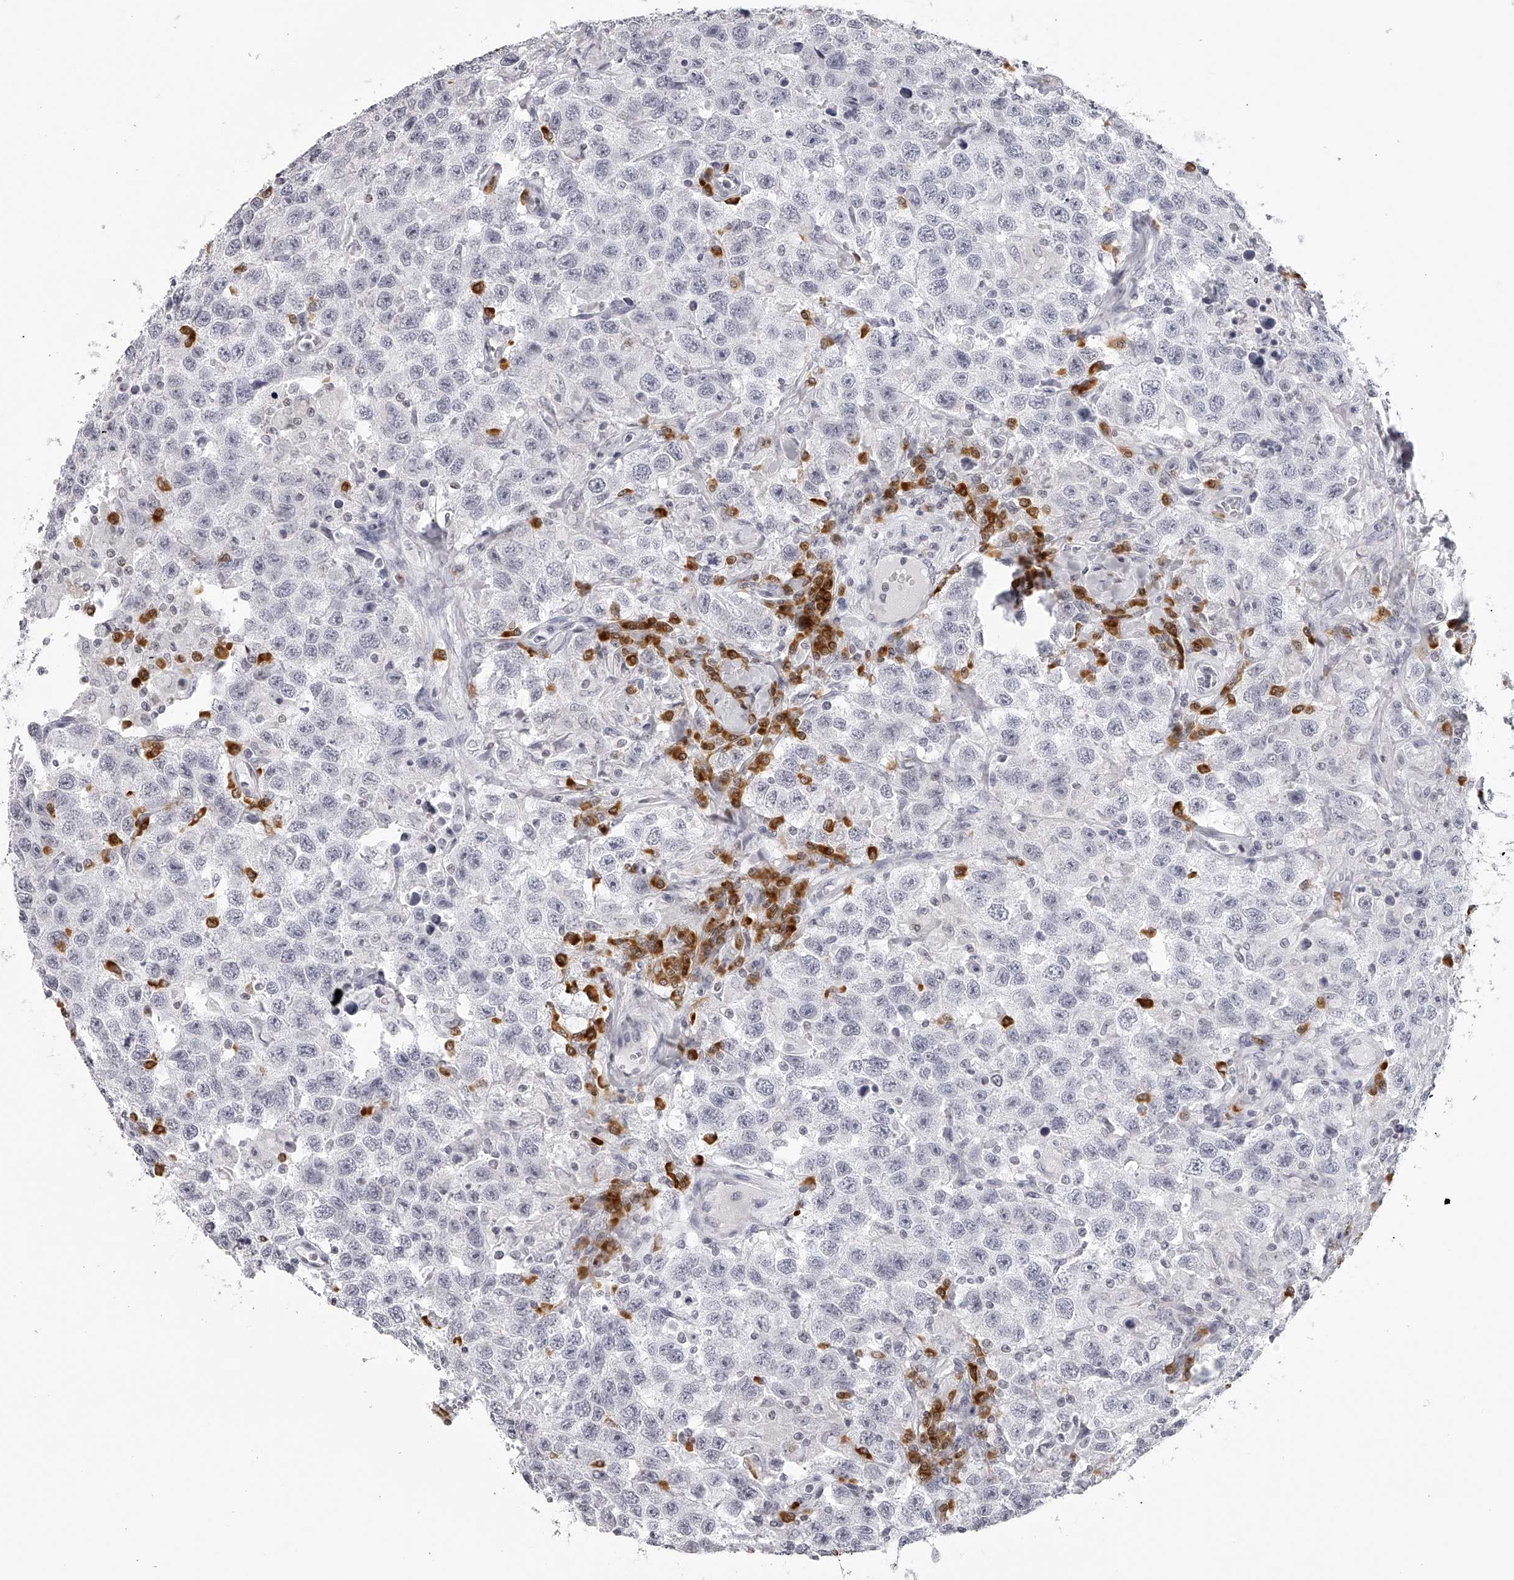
{"staining": {"intensity": "negative", "quantity": "none", "location": "none"}, "tissue": "testis cancer", "cell_type": "Tumor cells", "image_type": "cancer", "snomed": [{"axis": "morphology", "description": "Seminoma, NOS"}, {"axis": "topography", "description": "Testis"}], "caption": "Seminoma (testis) was stained to show a protein in brown. There is no significant positivity in tumor cells.", "gene": "SEC11C", "patient": {"sex": "male", "age": 41}}